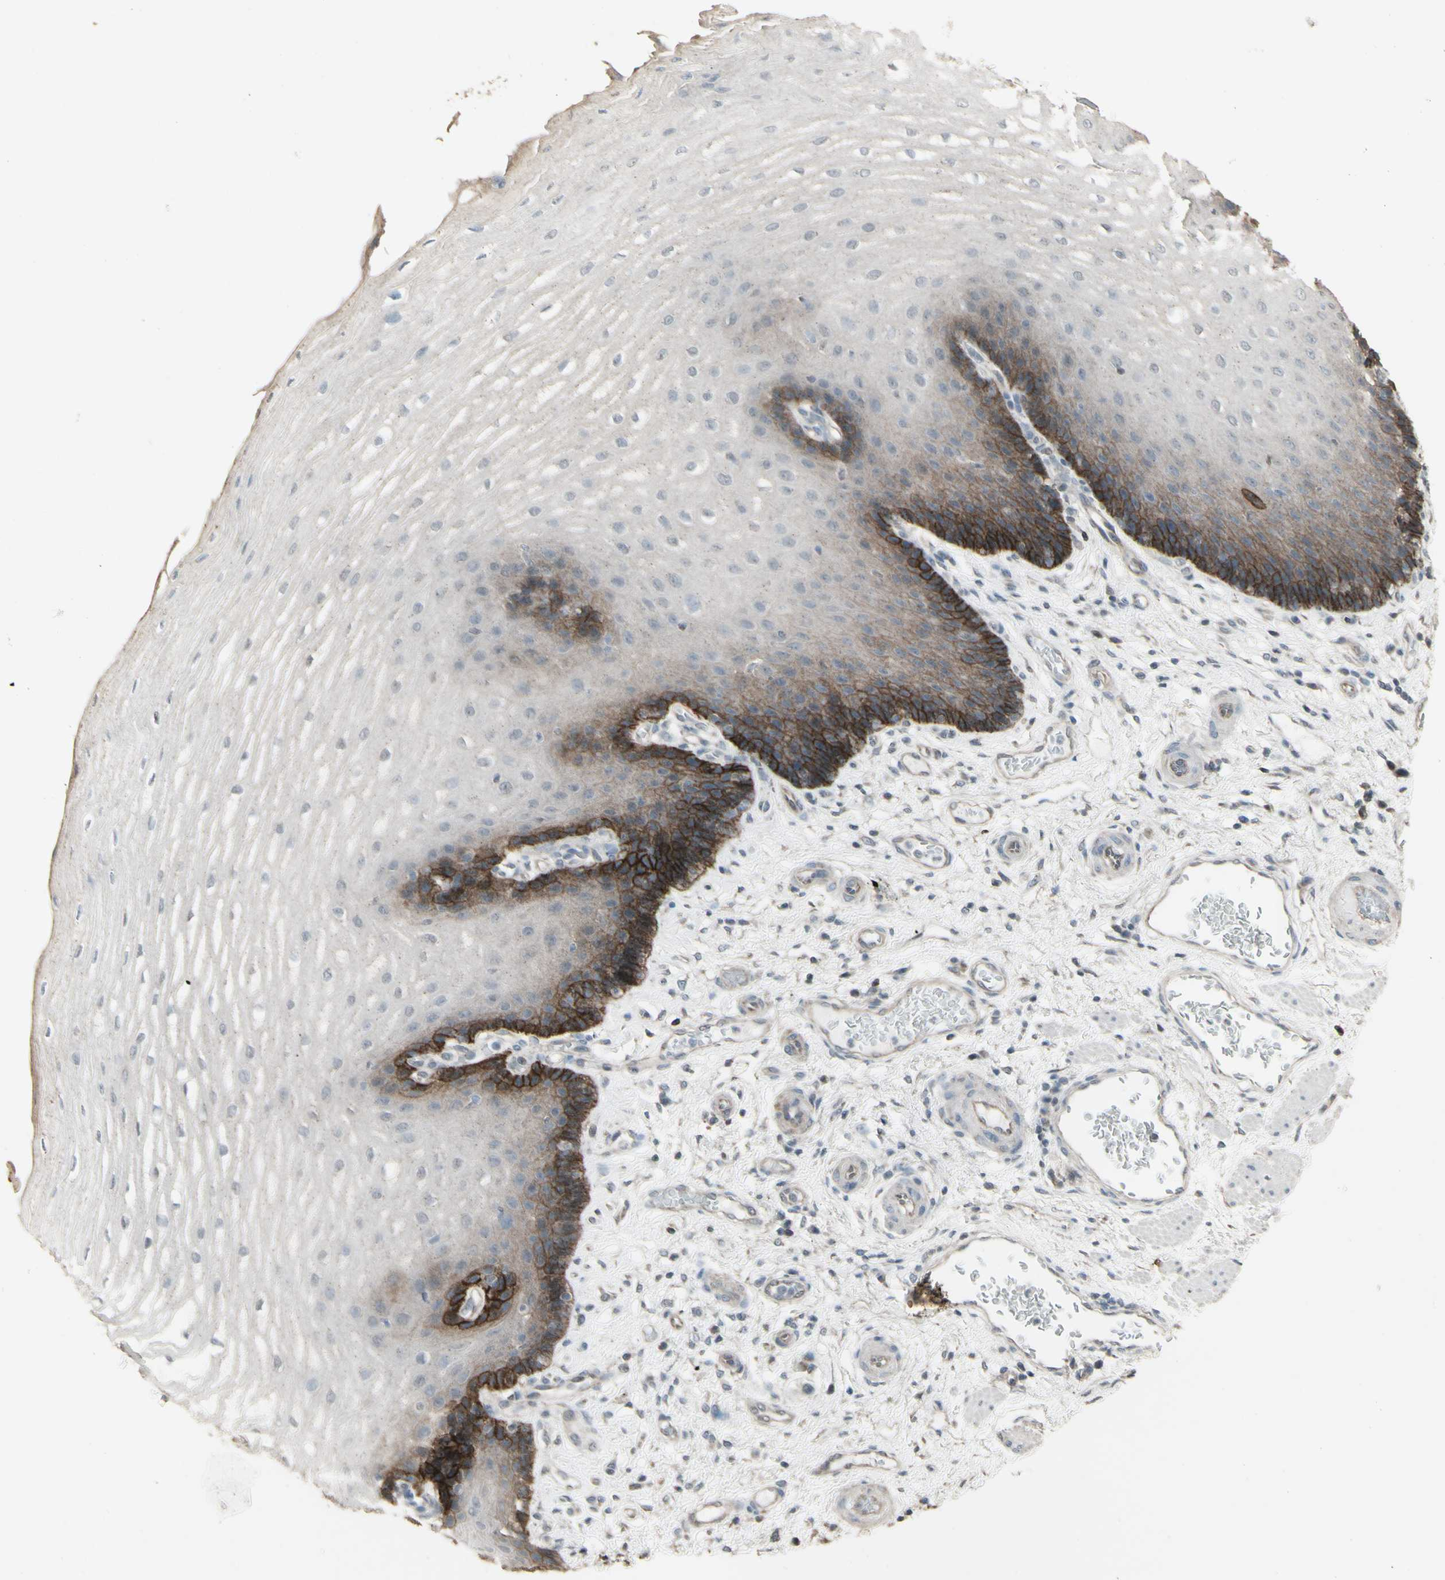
{"staining": {"intensity": "strong", "quantity": "<25%", "location": "cytoplasmic/membranous"}, "tissue": "esophagus", "cell_type": "Squamous epithelial cells", "image_type": "normal", "snomed": [{"axis": "morphology", "description": "Normal tissue, NOS"}, {"axis": "topography", "description": "Esophagus"}], "caption": "High-magnification brightfield microscopy of benign esophagus stained with DAB (3,3'-diaminobenzidine) (brown) and counterstained with hematoxylin (blue). squamous epithelial cells exhibit strong cytoplasmic/membranous expression is seen in about<25% of cells. The protein of interest is stained brown, and the nuclei are stained in blue (DAB IHC with brightfield microscopy, high magnification).", "gene": "ENSG00000285526", "patient": {"sex": "male", "age": 54}}